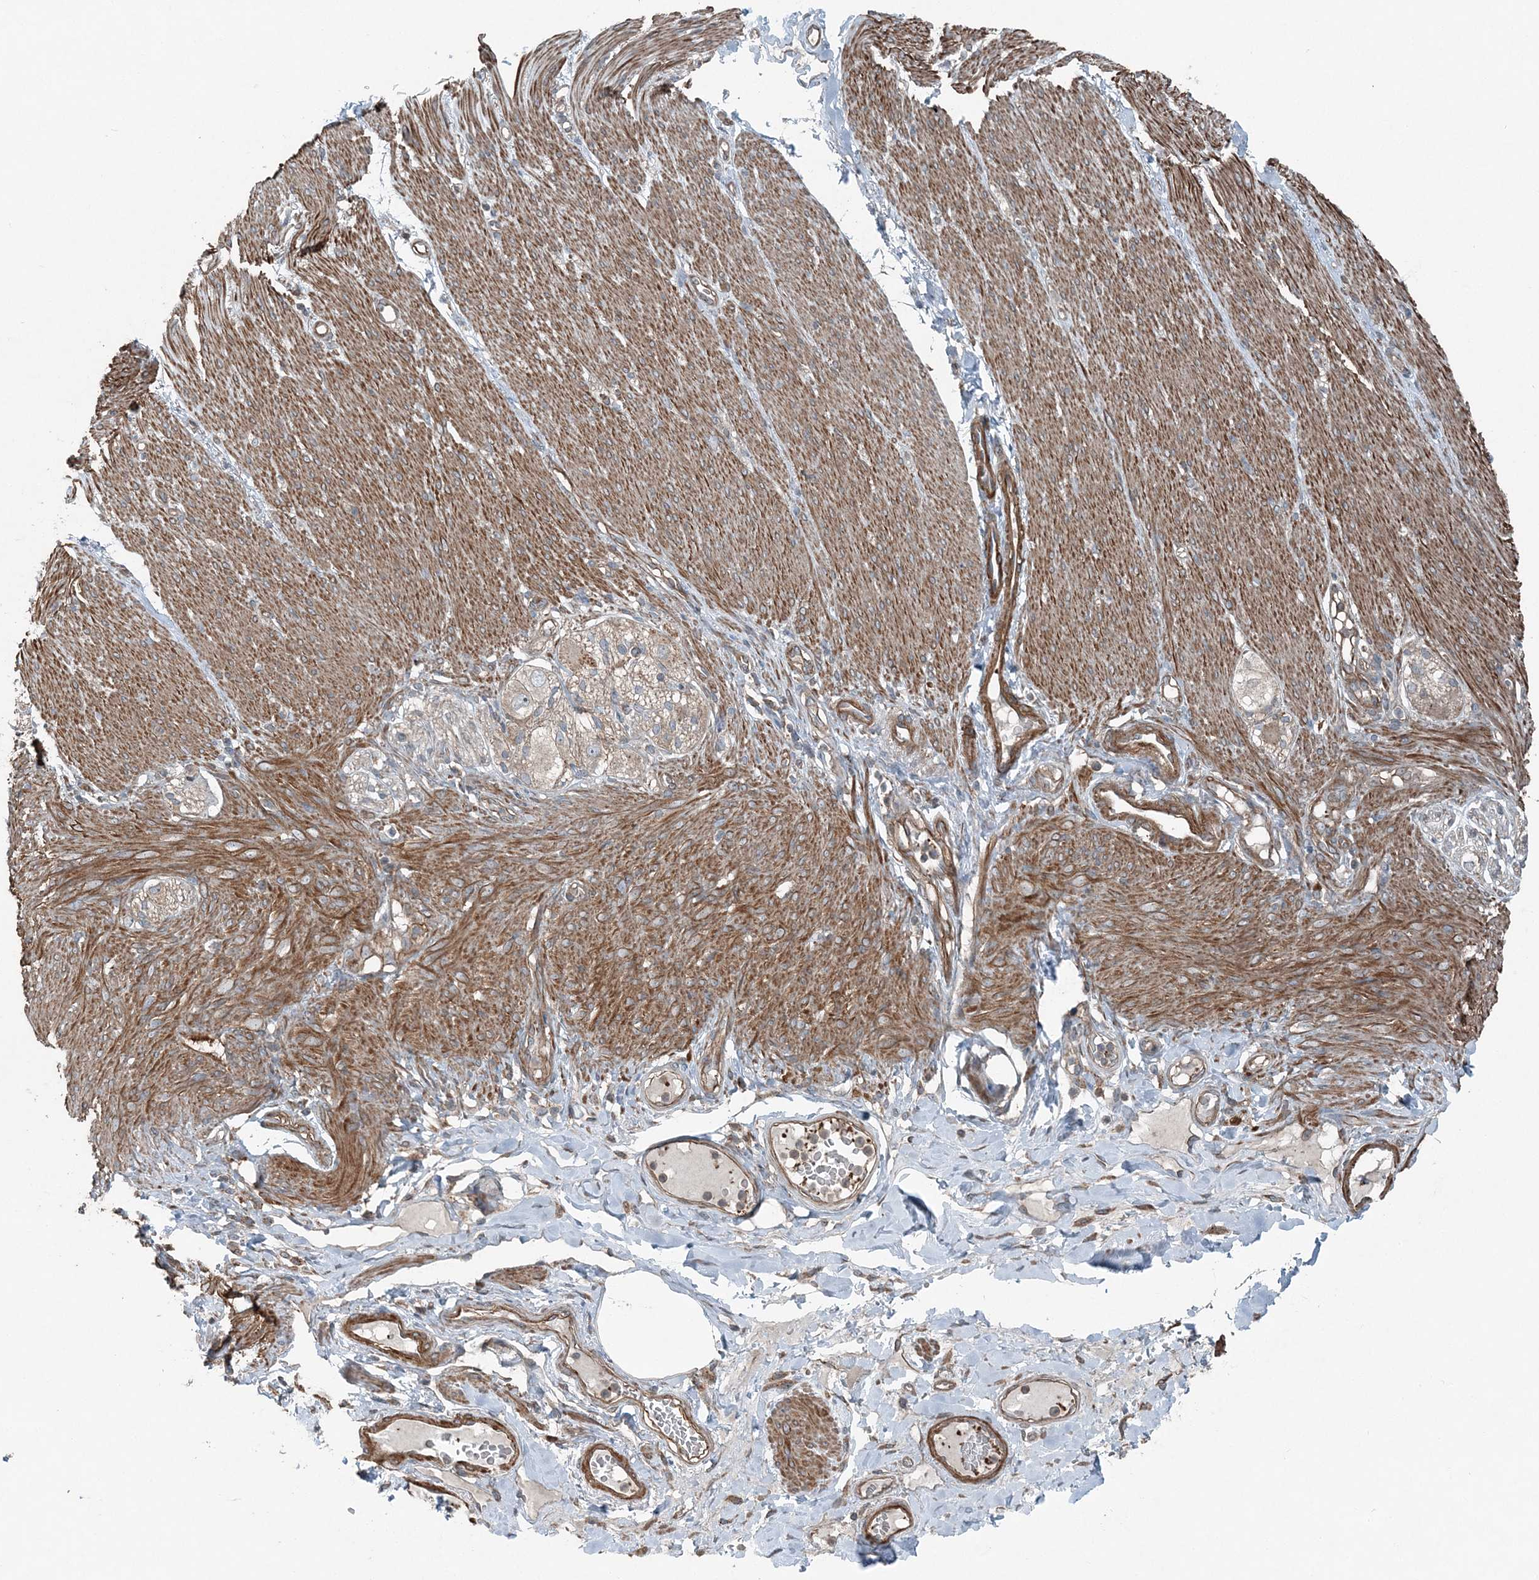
{"staining": {"intensity": "negative", "quantity": "none", "location": "none"}, "tissue": "adipose tissue", "cell_type": "Adipocytes", "image_type": "normal", "snomed": [{"axis": "morphology", "description": "Normal tissue, NOS"}, {"axis": "topography", "description": "Colon"}, {"axis": "topography", "description": "Peripheral nerve tissue"}], "caption": "The immunohistochemistry histopathology image has no significant positivity in adipocytes of adipose tissue. (DAB IHC visualized using brightfield microscopy, high magnification).", "gene": "KY", "patient": {"sex": "female", "age": 61}}